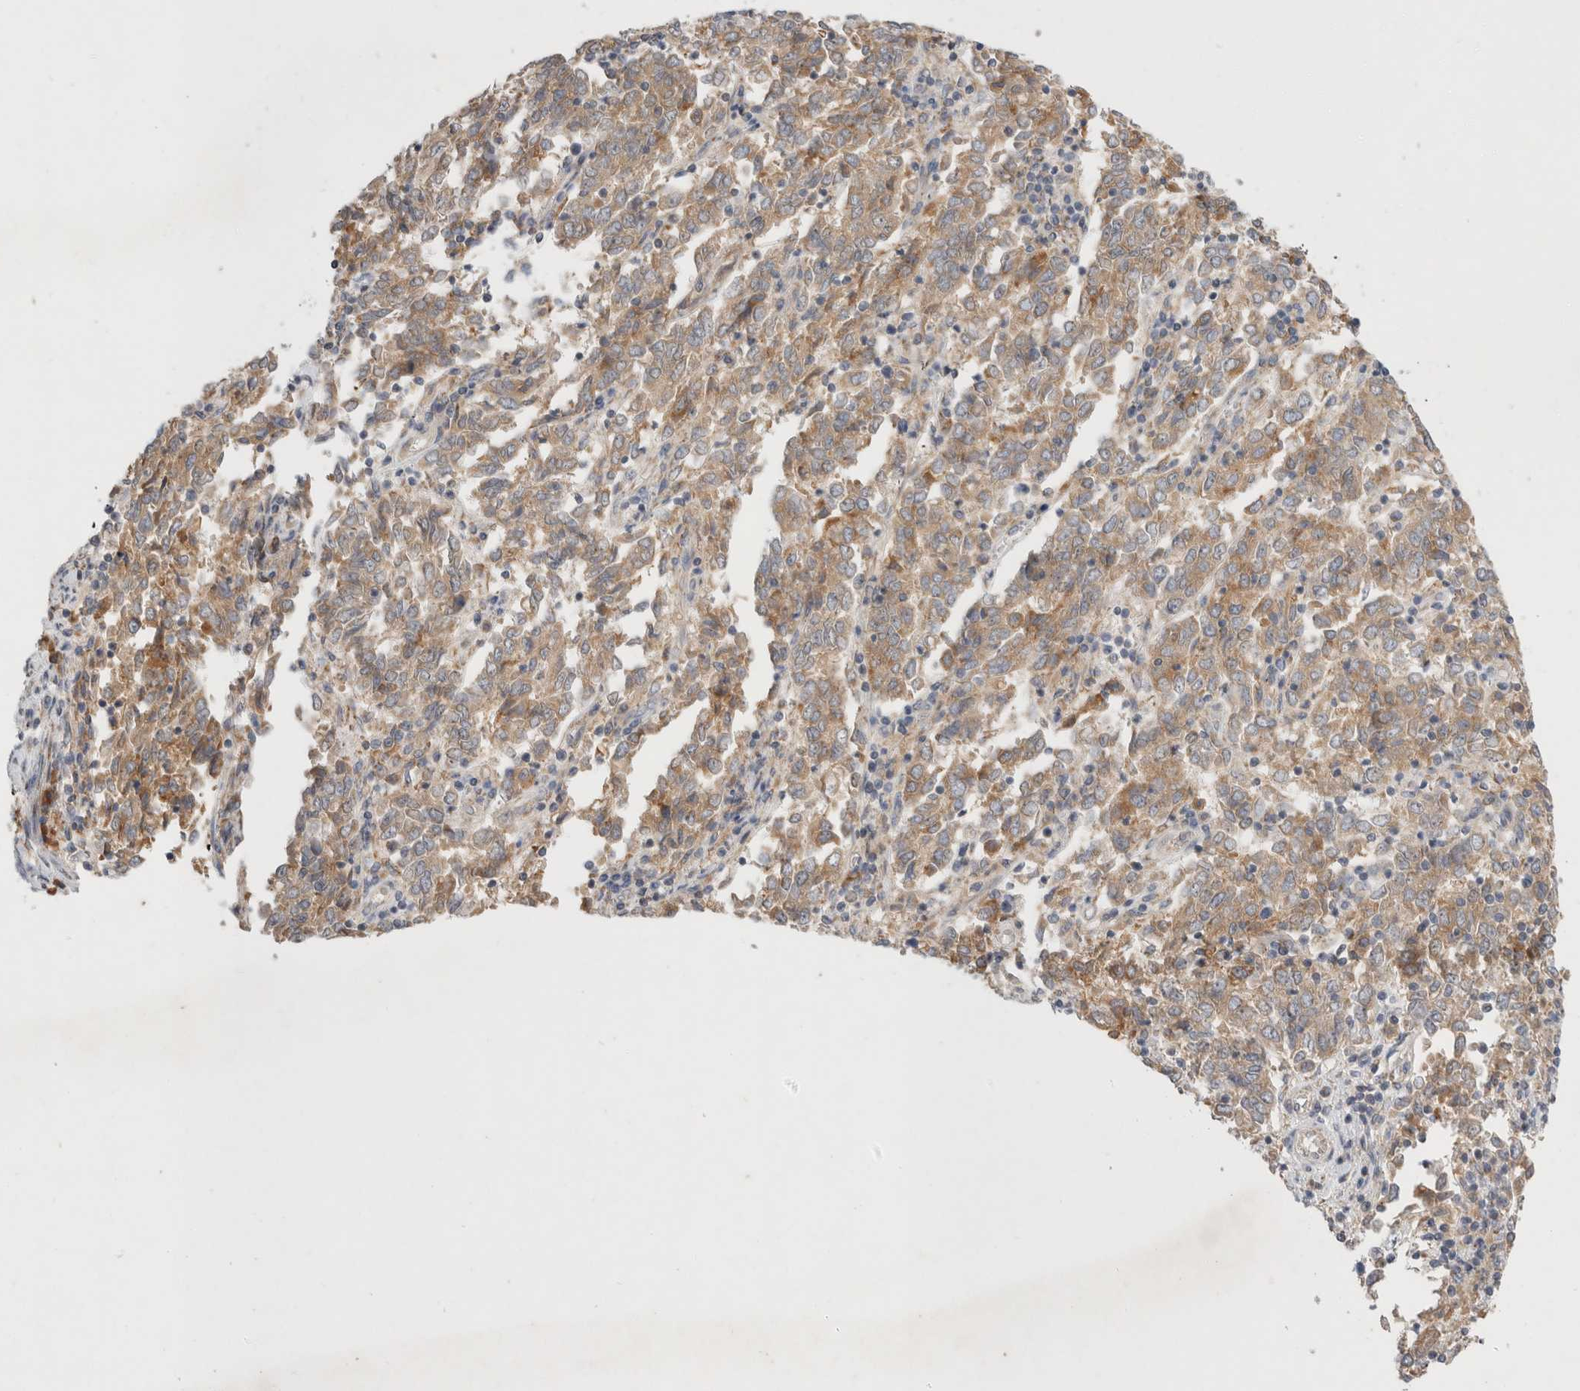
{"staining": {"intensity": "weak", "quantity": ">75%", "location": "cytoplasmic/membranous"}, "tissue": "endometrial cancer", "cell_type": "Tumor cells", "image_type": "cancer", "snomed": [{"axis": "morphology", "description": "Adenocarcinoma, NOS"}, {"axis": "topography", "description": "Endometrium"}], "caption": "The immunohistochemical stain labels weak cytoplasmic/membranous staining in tumor cells of endometrial adenocarcinoma tissue.", "gene": "NEDD4L", "patient": {"sex": "female", "age": 80}}